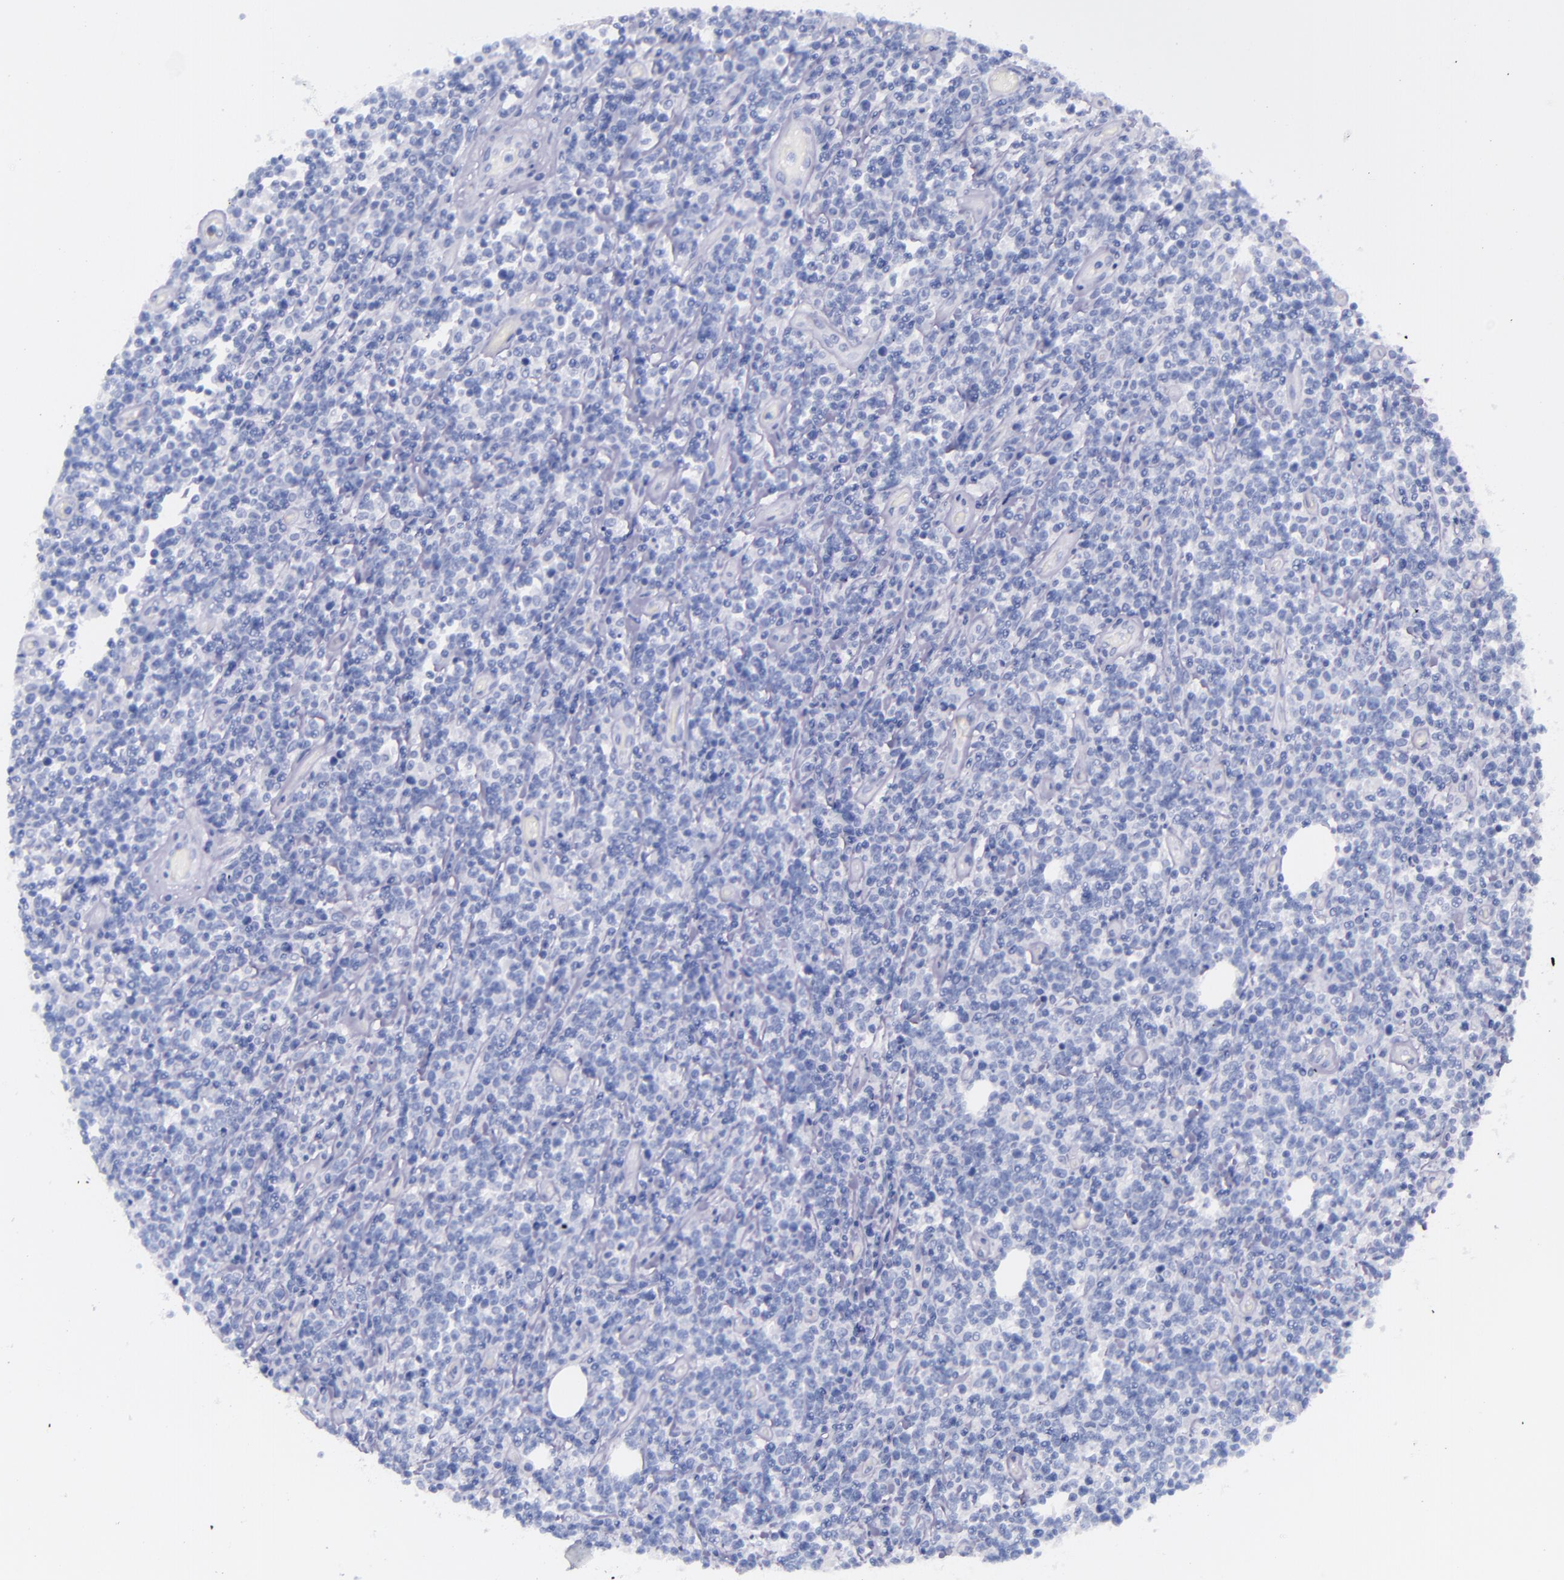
{"staining": {"intensity": "negative", "quantity": "none", "location": "none"}, "tissue": "lymphoma", "cell_type": "Tumor cells", "image_type": "cancer", "snomed": [{"axis": "morphology", "description": "Malignant lymphoma, non-Hodgkin's type, High grade"}, {"axis": "topography", "description": "Colon"}], "caption": "High magnification brightfield microscopy of lymphoma stained with DAB (3,3'-diaminobenzidine) (brown) and counterstained with hematoxylin (blue): tumor cells show no significant staining. The staining was performed using DAB to visualize the protein expression in brown, while the nuclei were stained in blue with hematoxylin (Magnification: 20x).", "gene": "SFTPA2", "patient": {"sex": "male", "age": 82}}